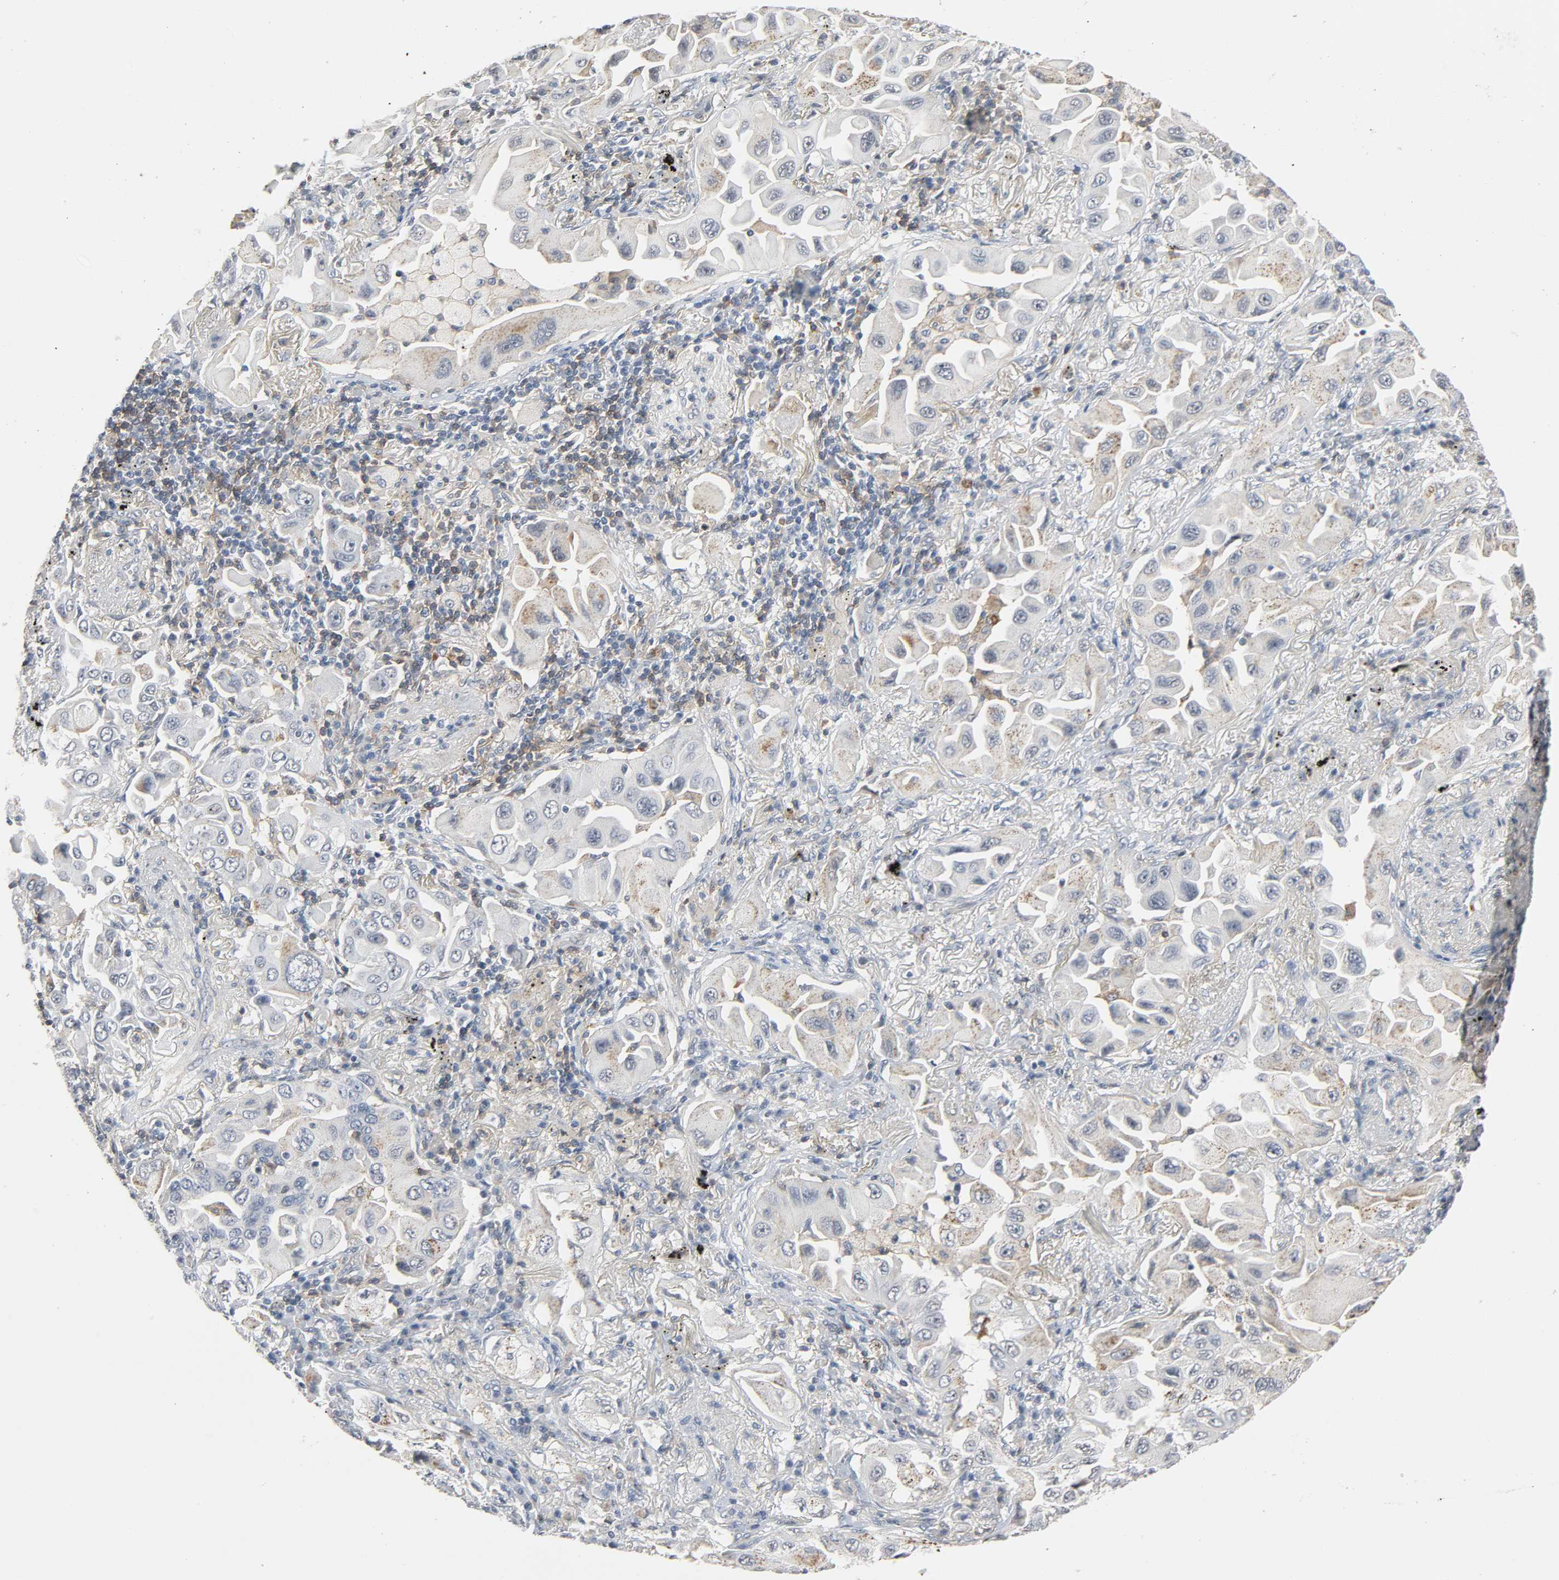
{"staining": {"intensity": "weak", "quantity": "<25%", "location": "cytoplasmic/membranous"}, "tissue": "lung cancer", "cell_type": "Tumor cells", "image_type": "cancer", "snomed": [{"axis": "morphology", "description": "Adenocarcinoma, NOS"}, {"axis": "topography", "description": "Lung"}], "caption": "A high-resolution histopathology image shows immunohistochemistry (IHC) staining of adenocarcinoma (lung), which exhibits no significant staining in tumor cells.", "gene": "CD4", "patient": {"sex": "female", "age": 65}}